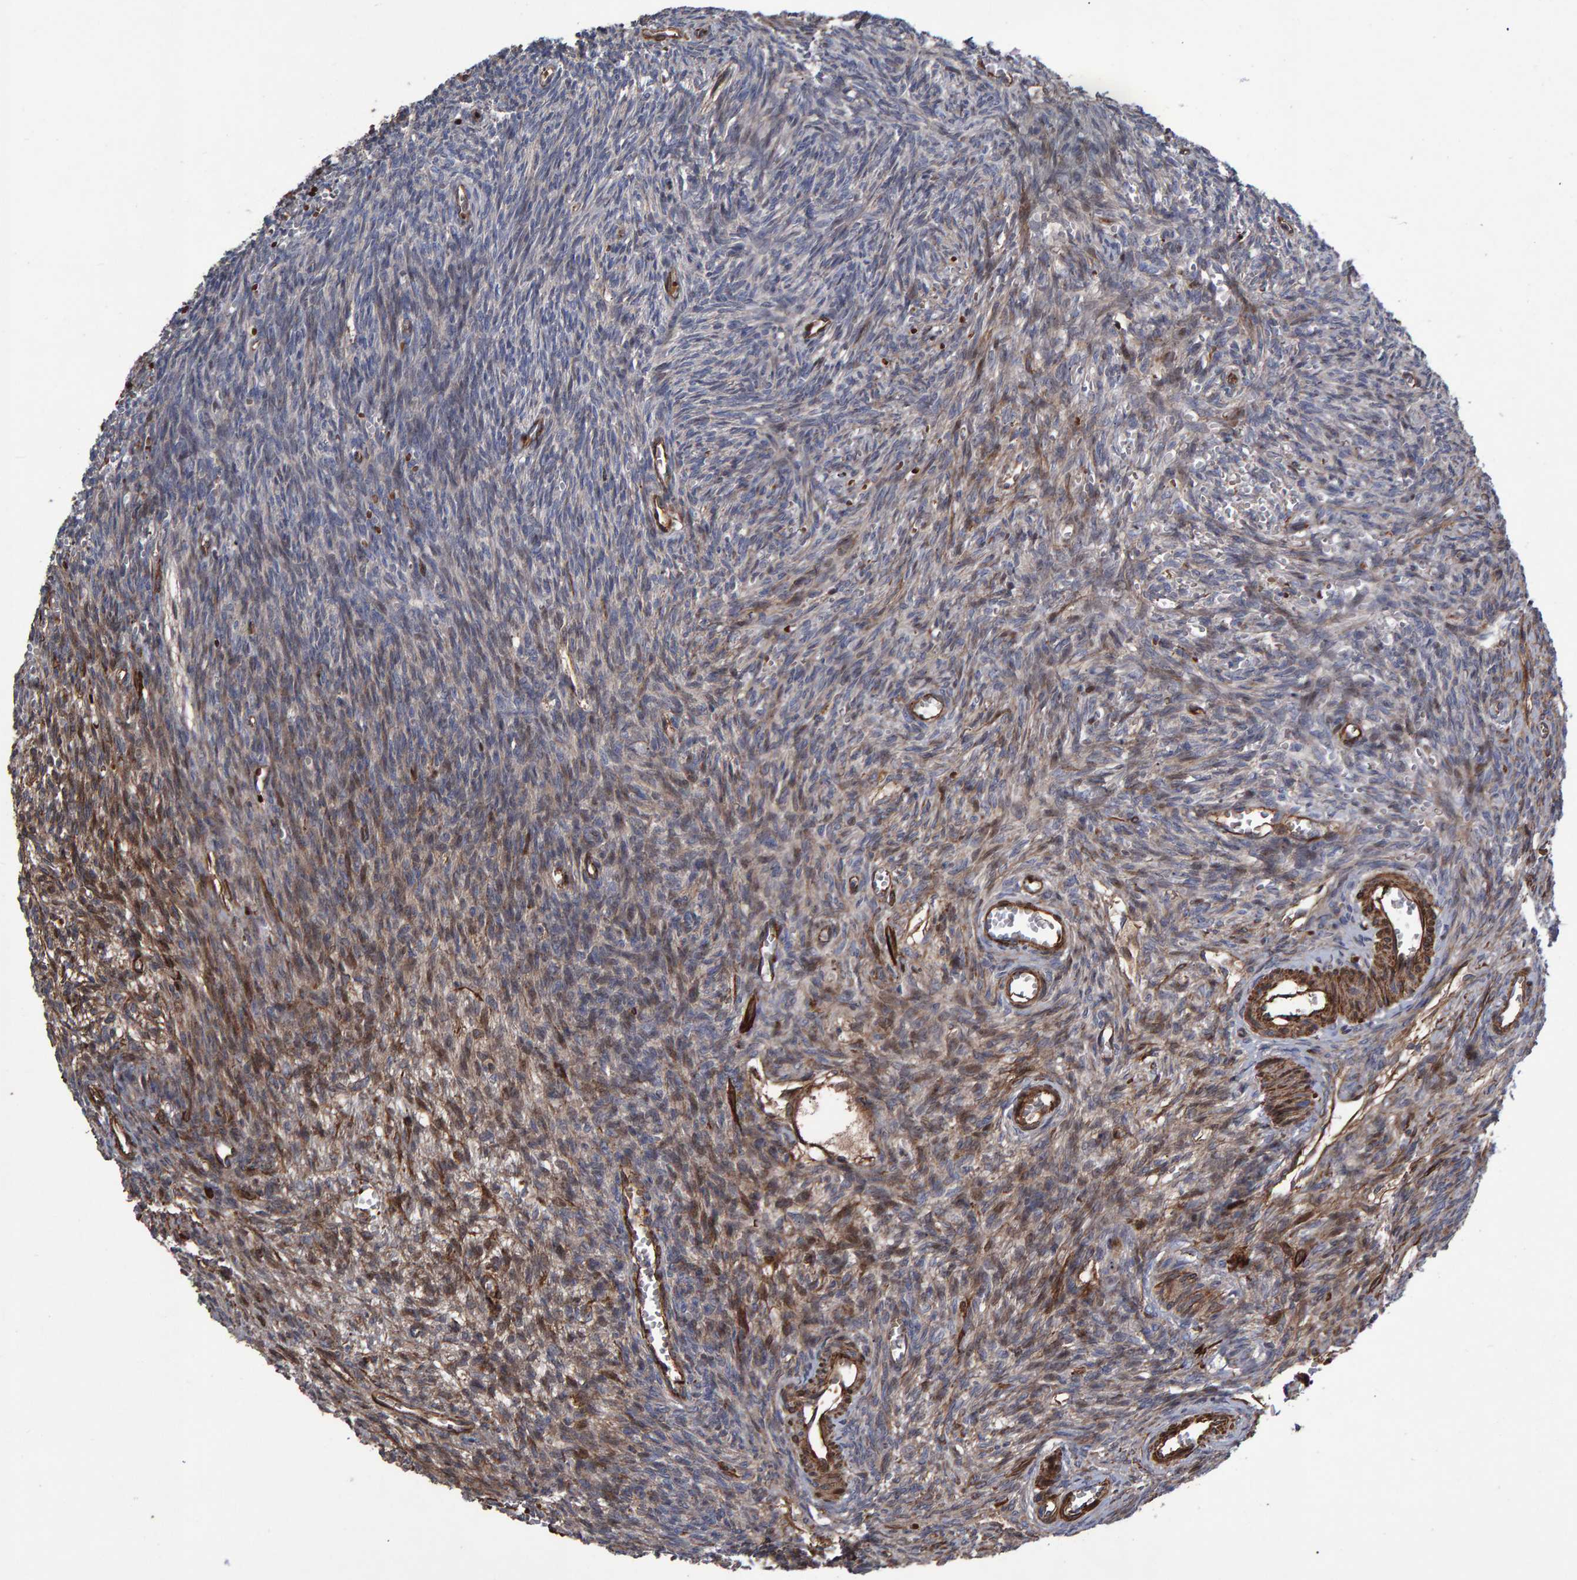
{"staining": {"intensity": "moderate", "quantity": "<25%", "location": "cytoplasmic/membranous"}, "tissue": "ovary", "cell_type": "Ovarian stroma cells", "image_type": "normal", "snomed": [{"axis": "morphology", "description": "Normal tissue, NOS"}, {"axis": "topography", "description": "Ovary"}], "caption": "A histopathology image showing moderate cytoplasmic/membranous expression in about <25% of ovarian stroma cells in benign ovary, as visualized by brown immunohistochemical staining.", "gene": "SLIT2", "patient": {"sex": "female", "age": 27}}